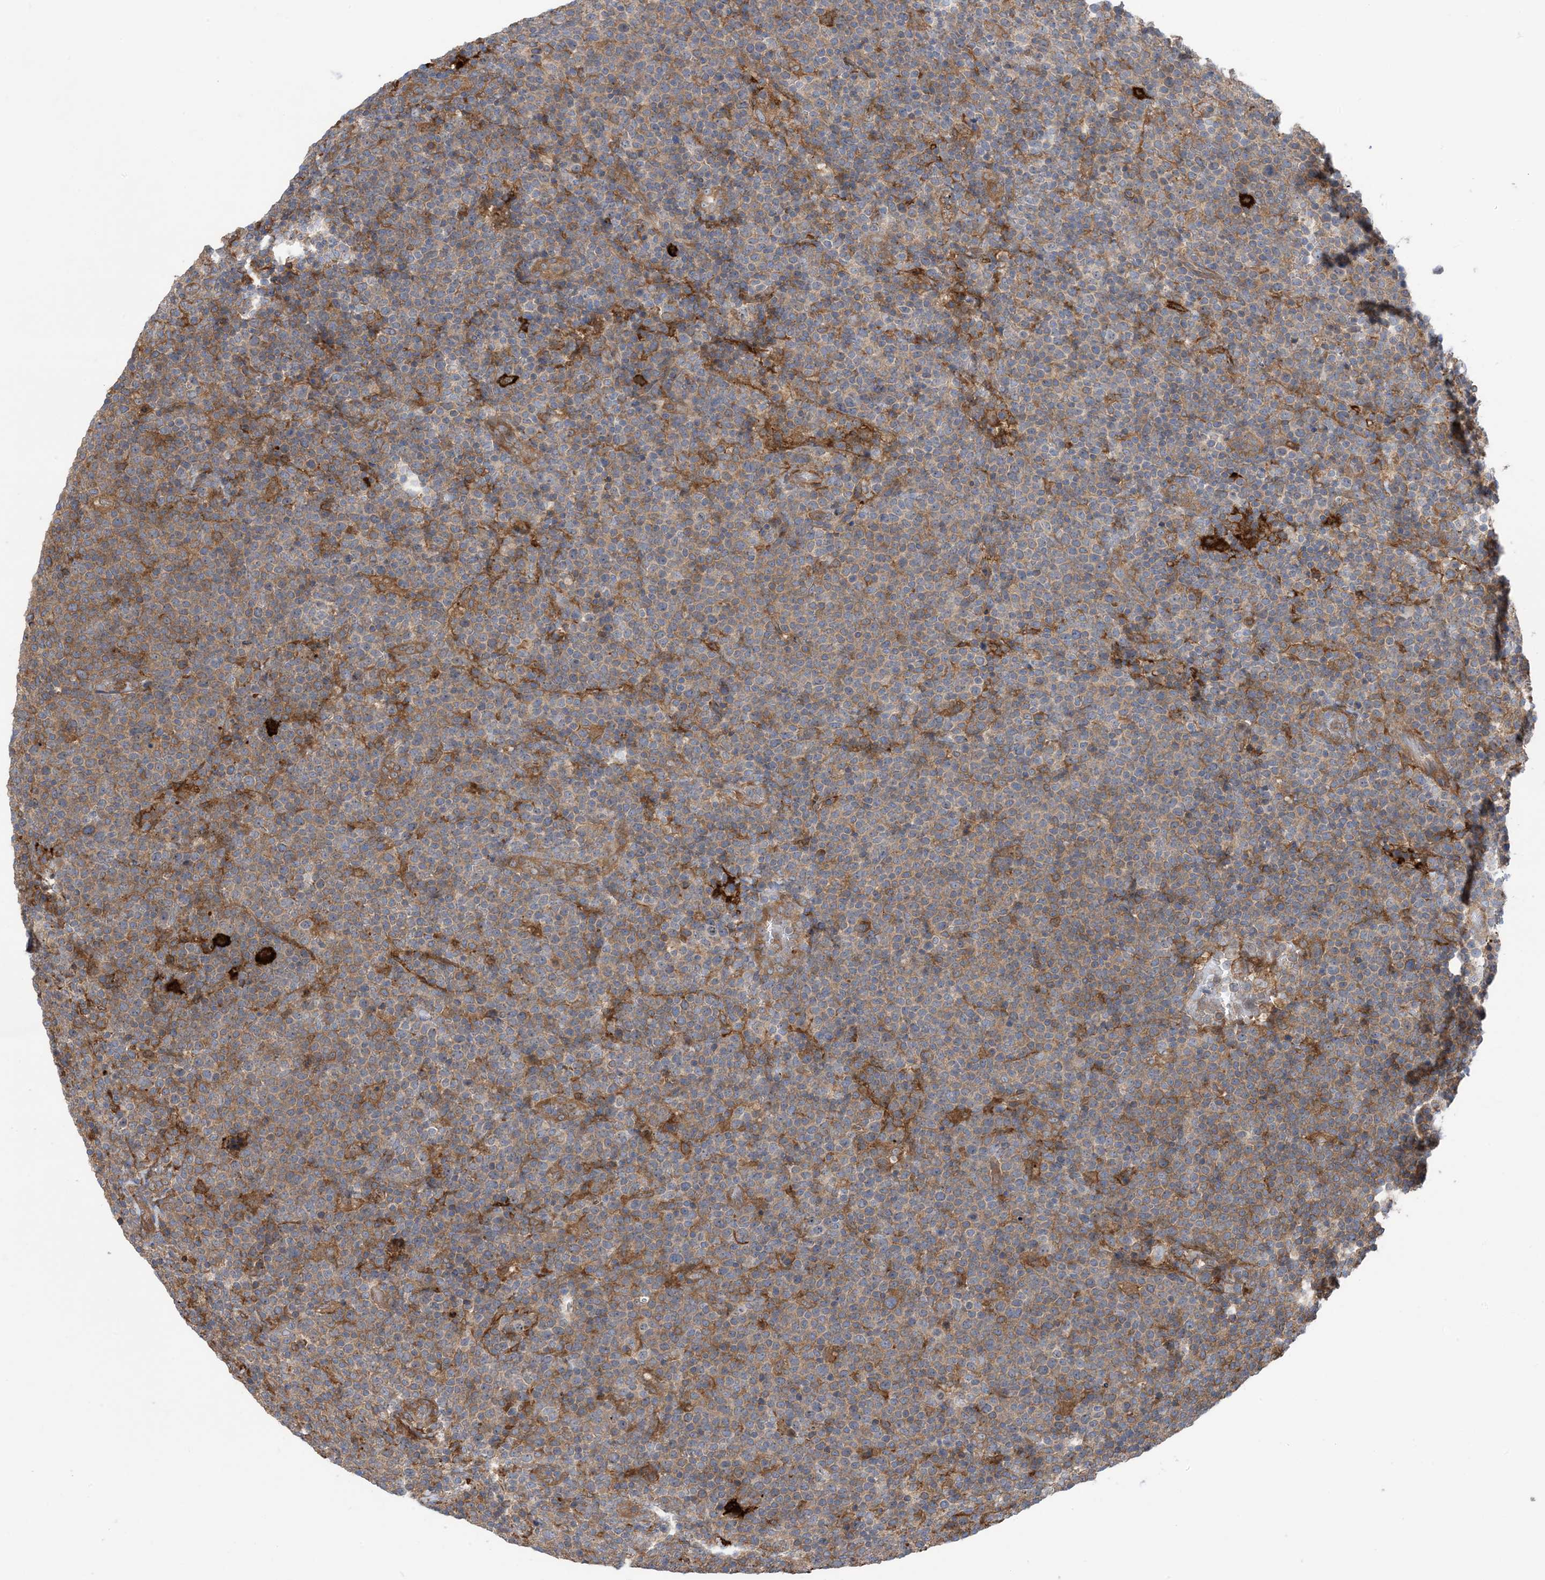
{"staining": {"intensity": "weak", "quantity": "25%-75%", "location": "cytoplasmic/membranous"}, "tissue": "lymphoma", "cell_type": "Tumor cells", "image_type": "cancer", "snomed": [{"axis": "morphology", "description": "Malignant lymphoma, non-Hodgkin's type, High grade"}, {"axis": "topography", "description": "Lymph node"}], "caption": "IHC (DAB (3,3'-diaminobenzidine)) staining of human lymphoma shows weak cytoplasmic/membranous protein expression in about 25%-75% of tumor cells. Using DAB (brown) and hematoxylin (blue) stains, captured at high magnification using brightfield microscopy.", "gene": "HS1BP3", "patient": {"sex": "male", "age": 61}}